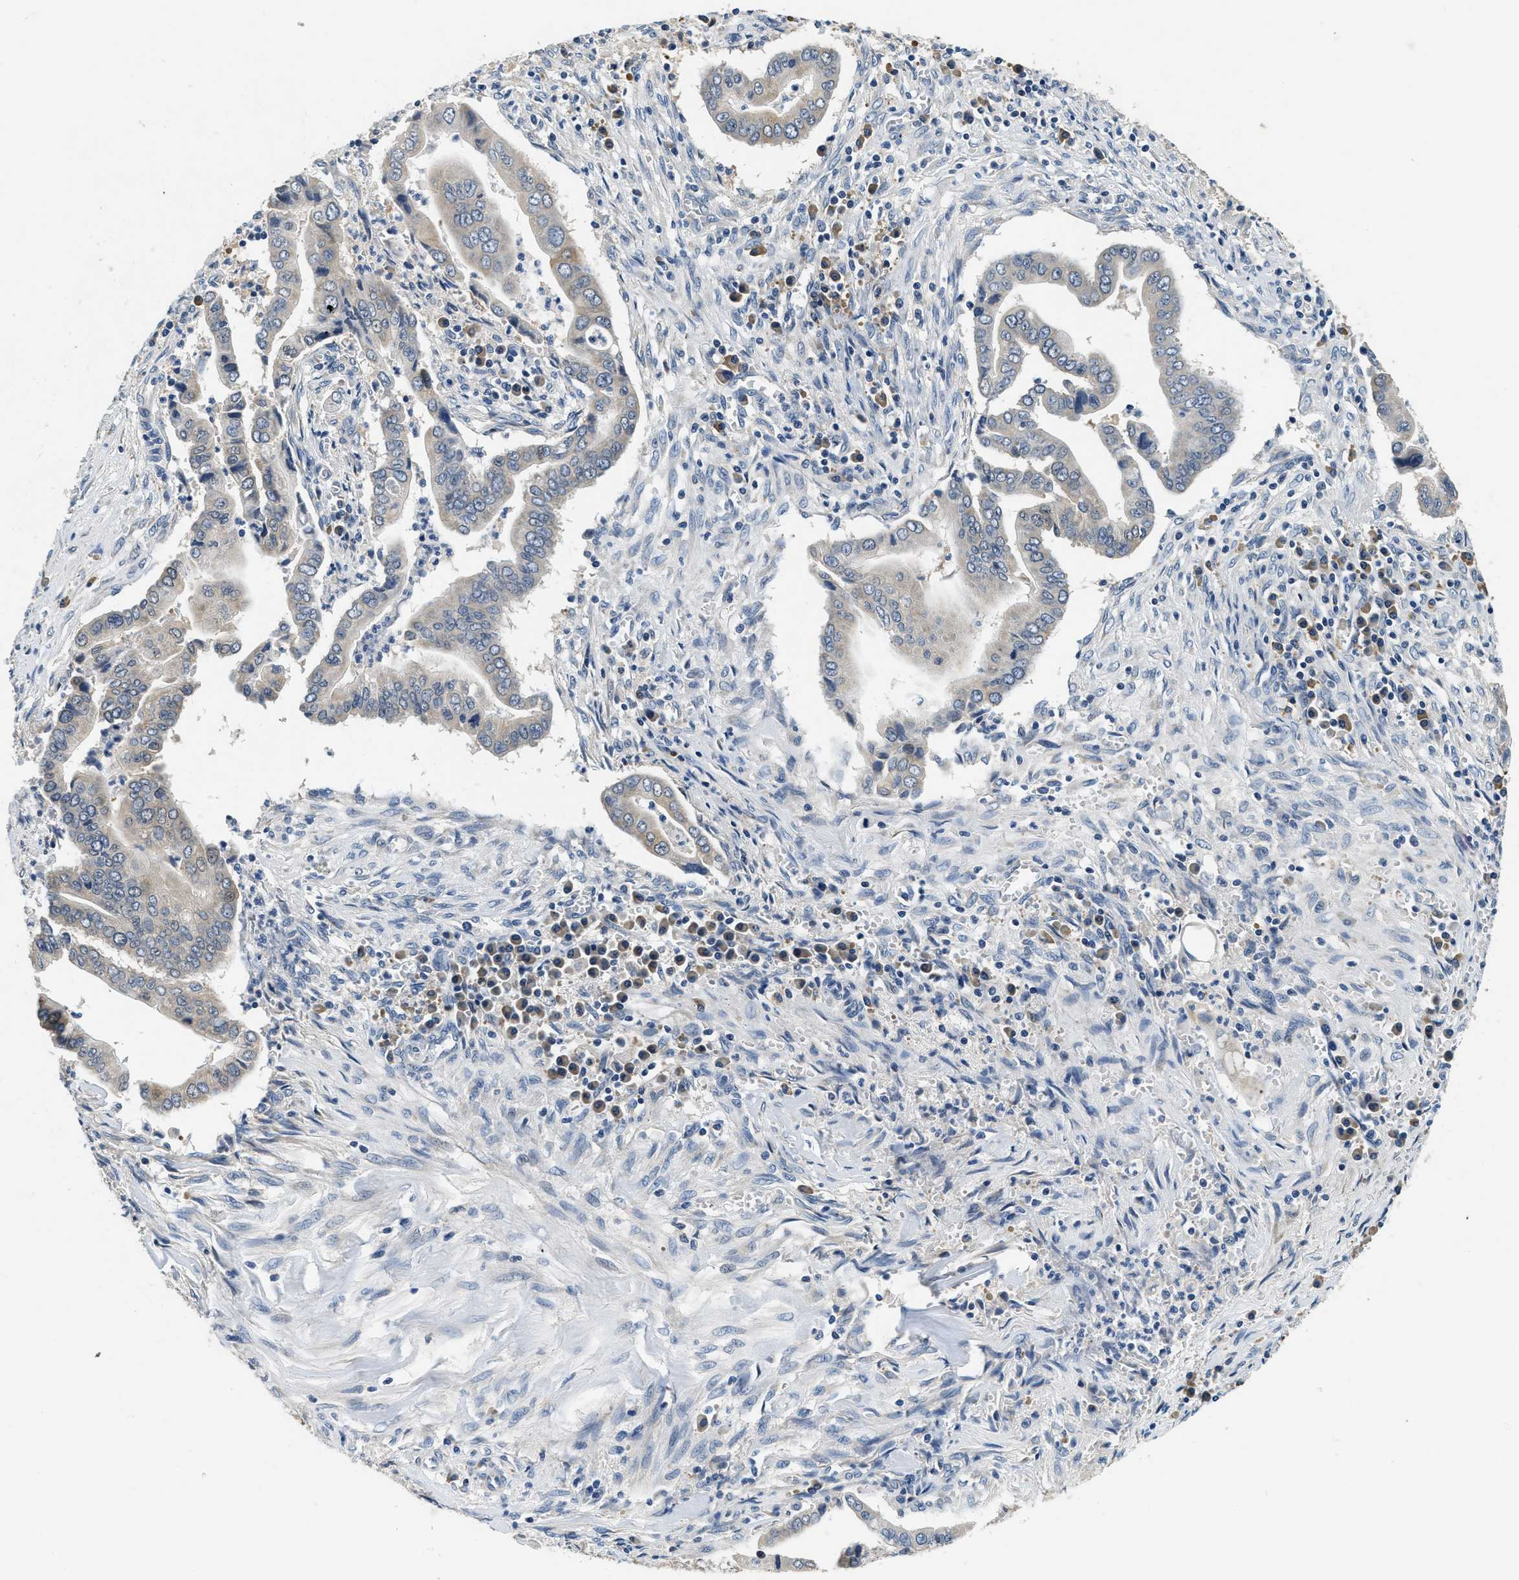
{"staining": {"intensity": "negative", "quantity": "none", "location": "none"}, "tissue": "cervical cancer", "cell_type": "Tumor cells", "image_type": "cancer", "snomed": [{"axis": "morphology", "description": "Adenocarcinoma, NOS"}, {"axis": "topography", "description": "Cervix"}], "caption": "IHC photomicrograph of cervical cancer (adenocarcinoma) stained for a protein (brown), which demonstrates no expression in tumor cells.", "gene": "ALDH3A2", "patient": {"sex": "female", "age": 44}}